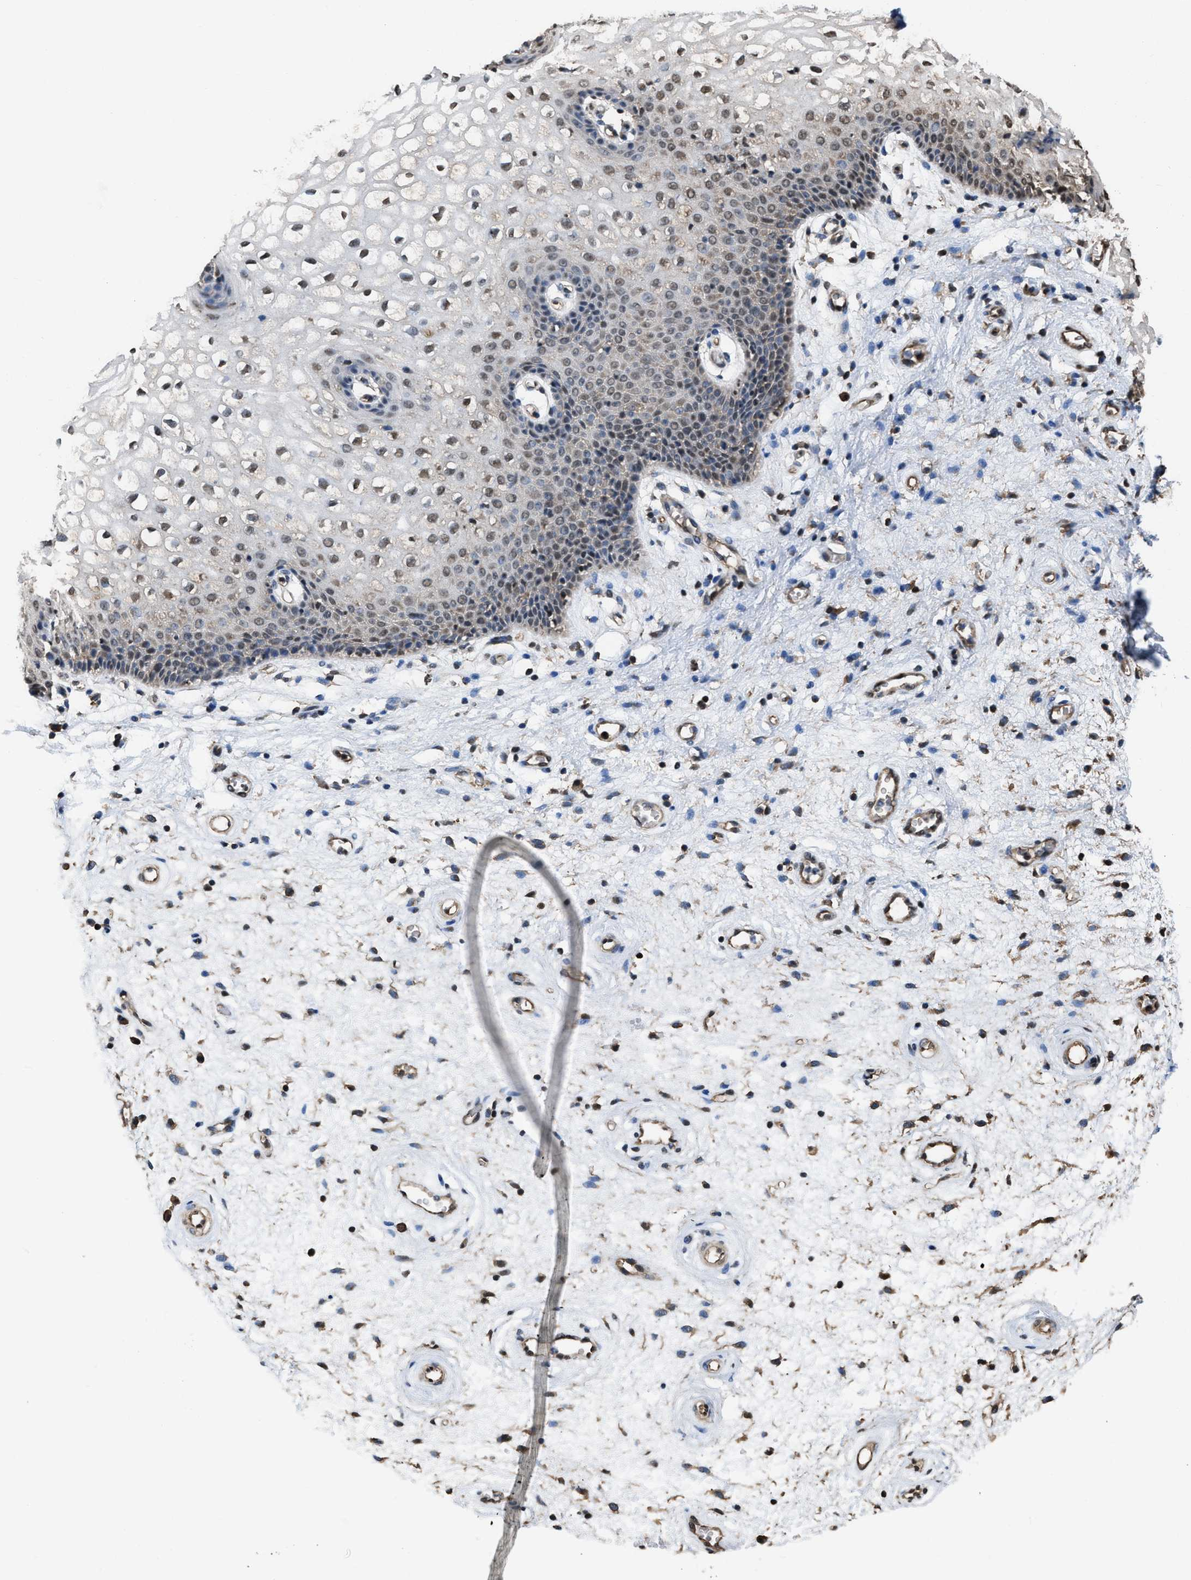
{"staining": {"intensity": "strong", "quantity": "25%-75%", "location": "nuclear"}, "tissue": "vagina", "cell_type": "Squamous epithelial cells", "image_type": "normal", "snomed": [{"axis": "morphology", "description": "Normal tissue, NOS"}, {"axis": "topography", "description": "Vagina"}], "caption": "Immunohistochemical staining of unremarkable vagina reveals strong nuclear protein positivity in about 25%-75% of squamous epithelial cells.", "gene": "FNTA", "patient": {"sex": "female", "age": 34}}